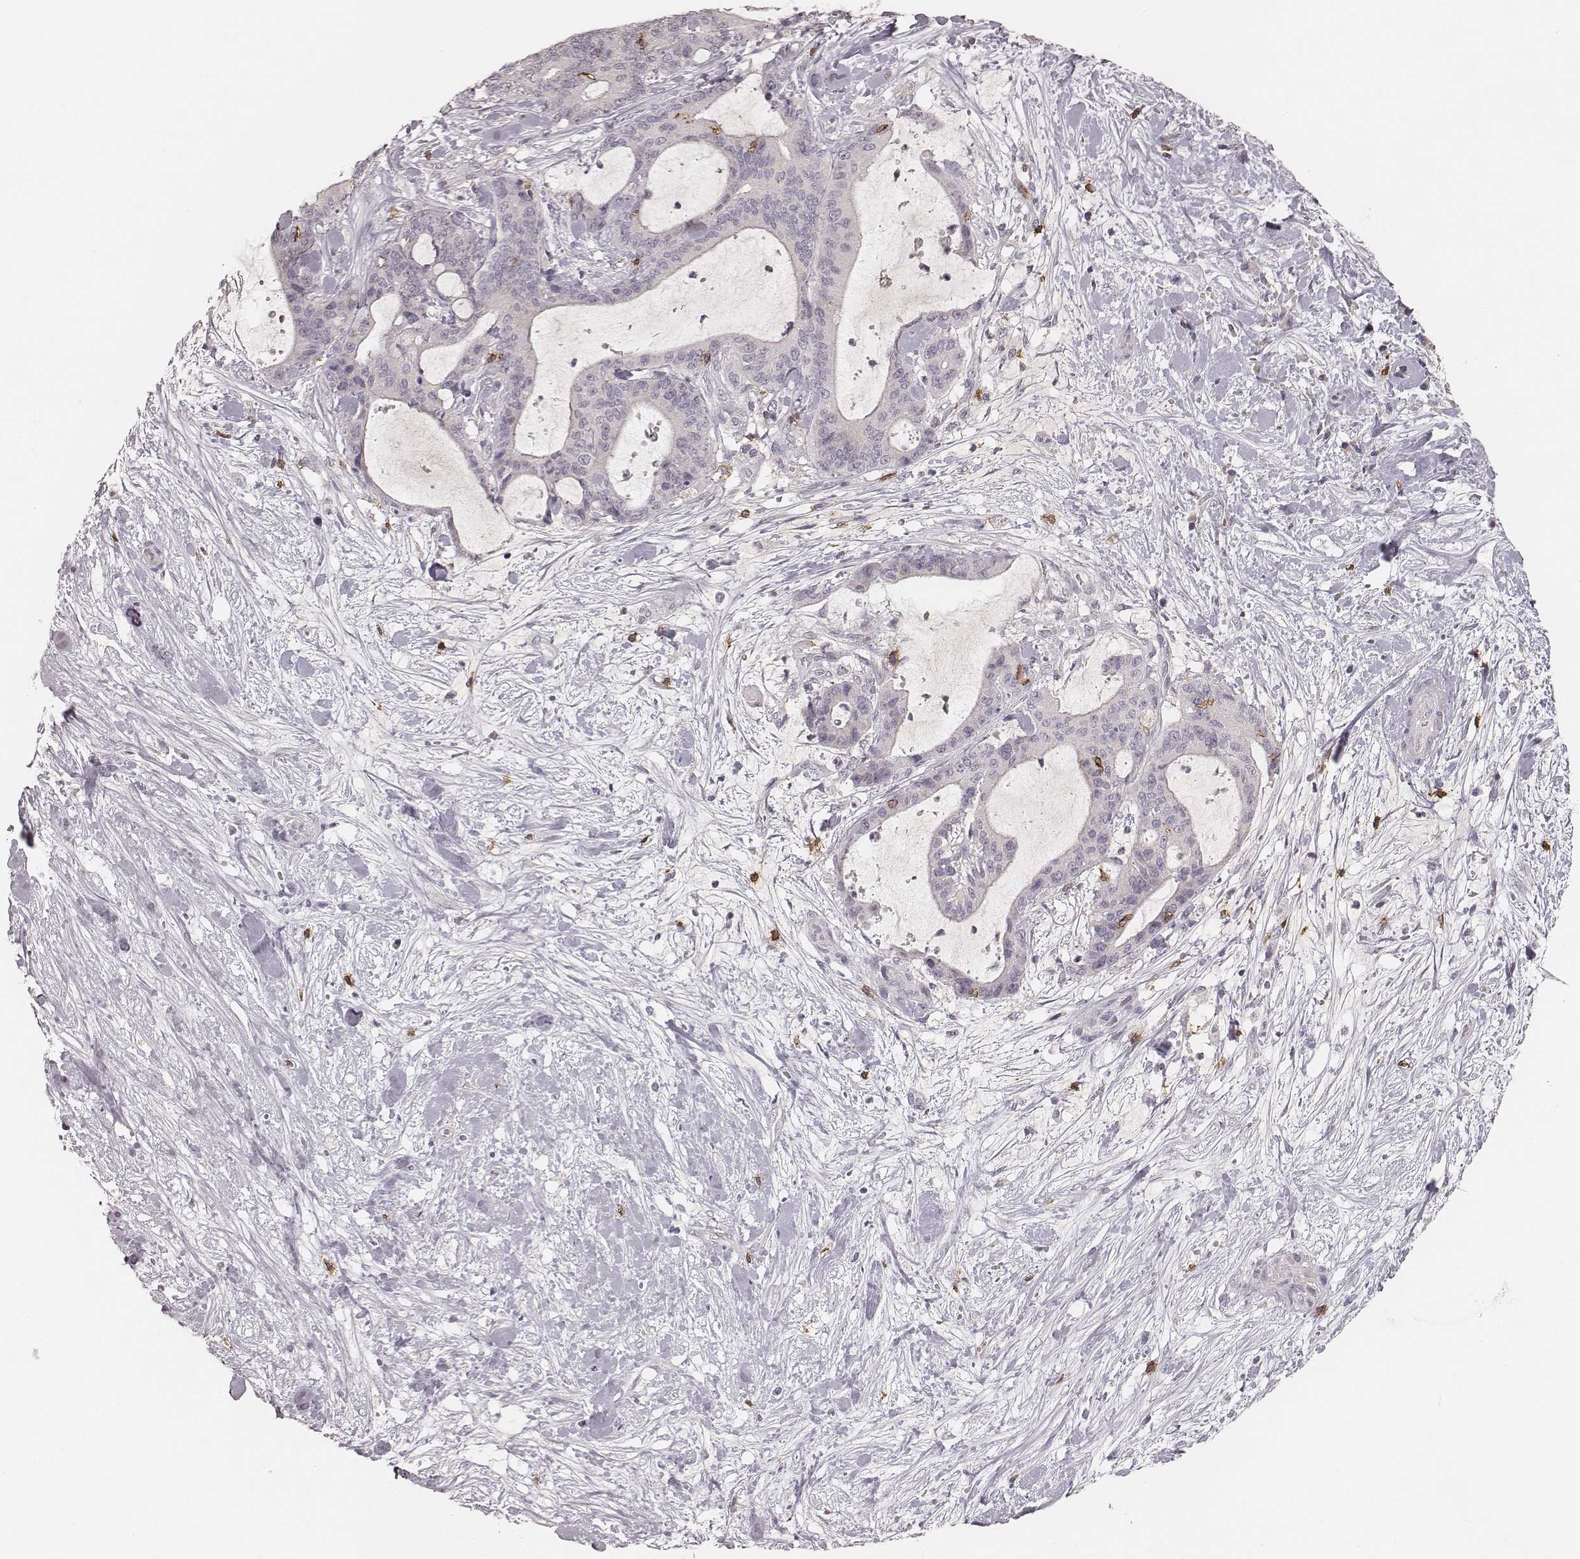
{"staining": {"intensity": "negative", "quantity": "none", "location": "none"}, "tissue": "liver cancer", "cell_type": "Tumor cells", "image_type": "cancer", "snomed": [{"axis": "morphology", "description": "Cholangiocarcinoma"}, {"axis": "topography", "description": "Liver"}], "caption": "DAB (3,3'-diaminobenzidine) immunohistochemical staining of human liver cancer (cholangiocarcinoma) demonstrates no significant positivity in tumor cells. The staining was performed using DAB to visualize the protein expression in brown, while the nuclei were stained in blue with hematoxylin (Magnification: 20x).", "gene": "CD8A", "patient": {"sex": "female", "age": 73}}